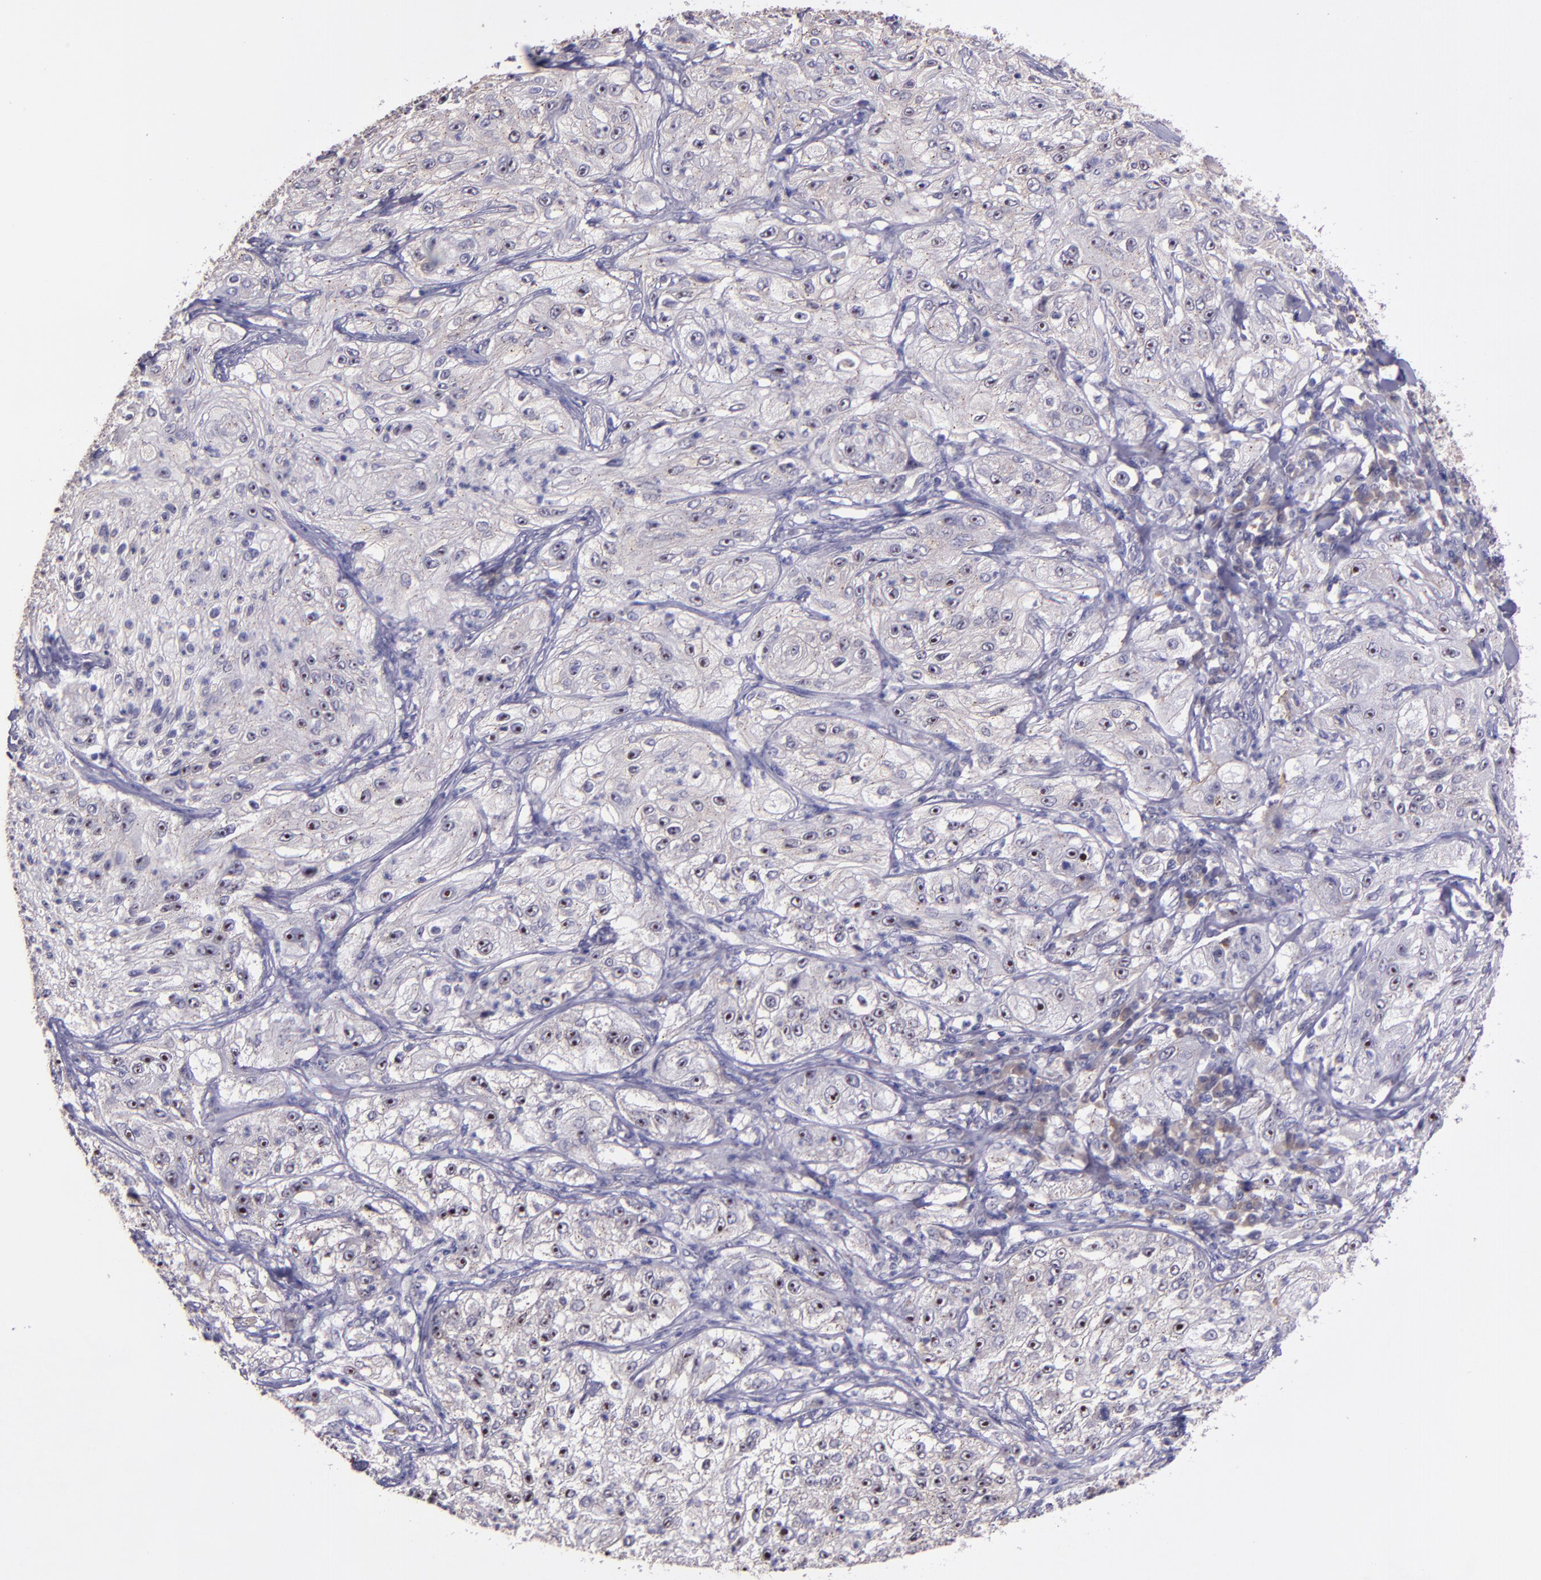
{"staining": {"intensity": "negative", "quantity": "none", "location": "none"}, "tissue": "lung cancer", "cell_type": "Tumor cells", "image_type": "cancer", "snomed": [{"axis": "morphology", "description": "Inflammation, NOS"}, {"axis": "morphology", "description": "Squamous cell carcinoma, NOS"}, {"axis": "topography", "description": "Lymph node"}, {"axis": "topography", "description": "Soft tissue"}, {"axis": "topography", "description": "Lung"}], "caption": "Lung cancer (squamous cell carcinoma) was stained to show a protein in brown. There is no significant staining in tumor cells.", "gene": "PAPPA", "patient": {"sex": "male", "age": 66}}